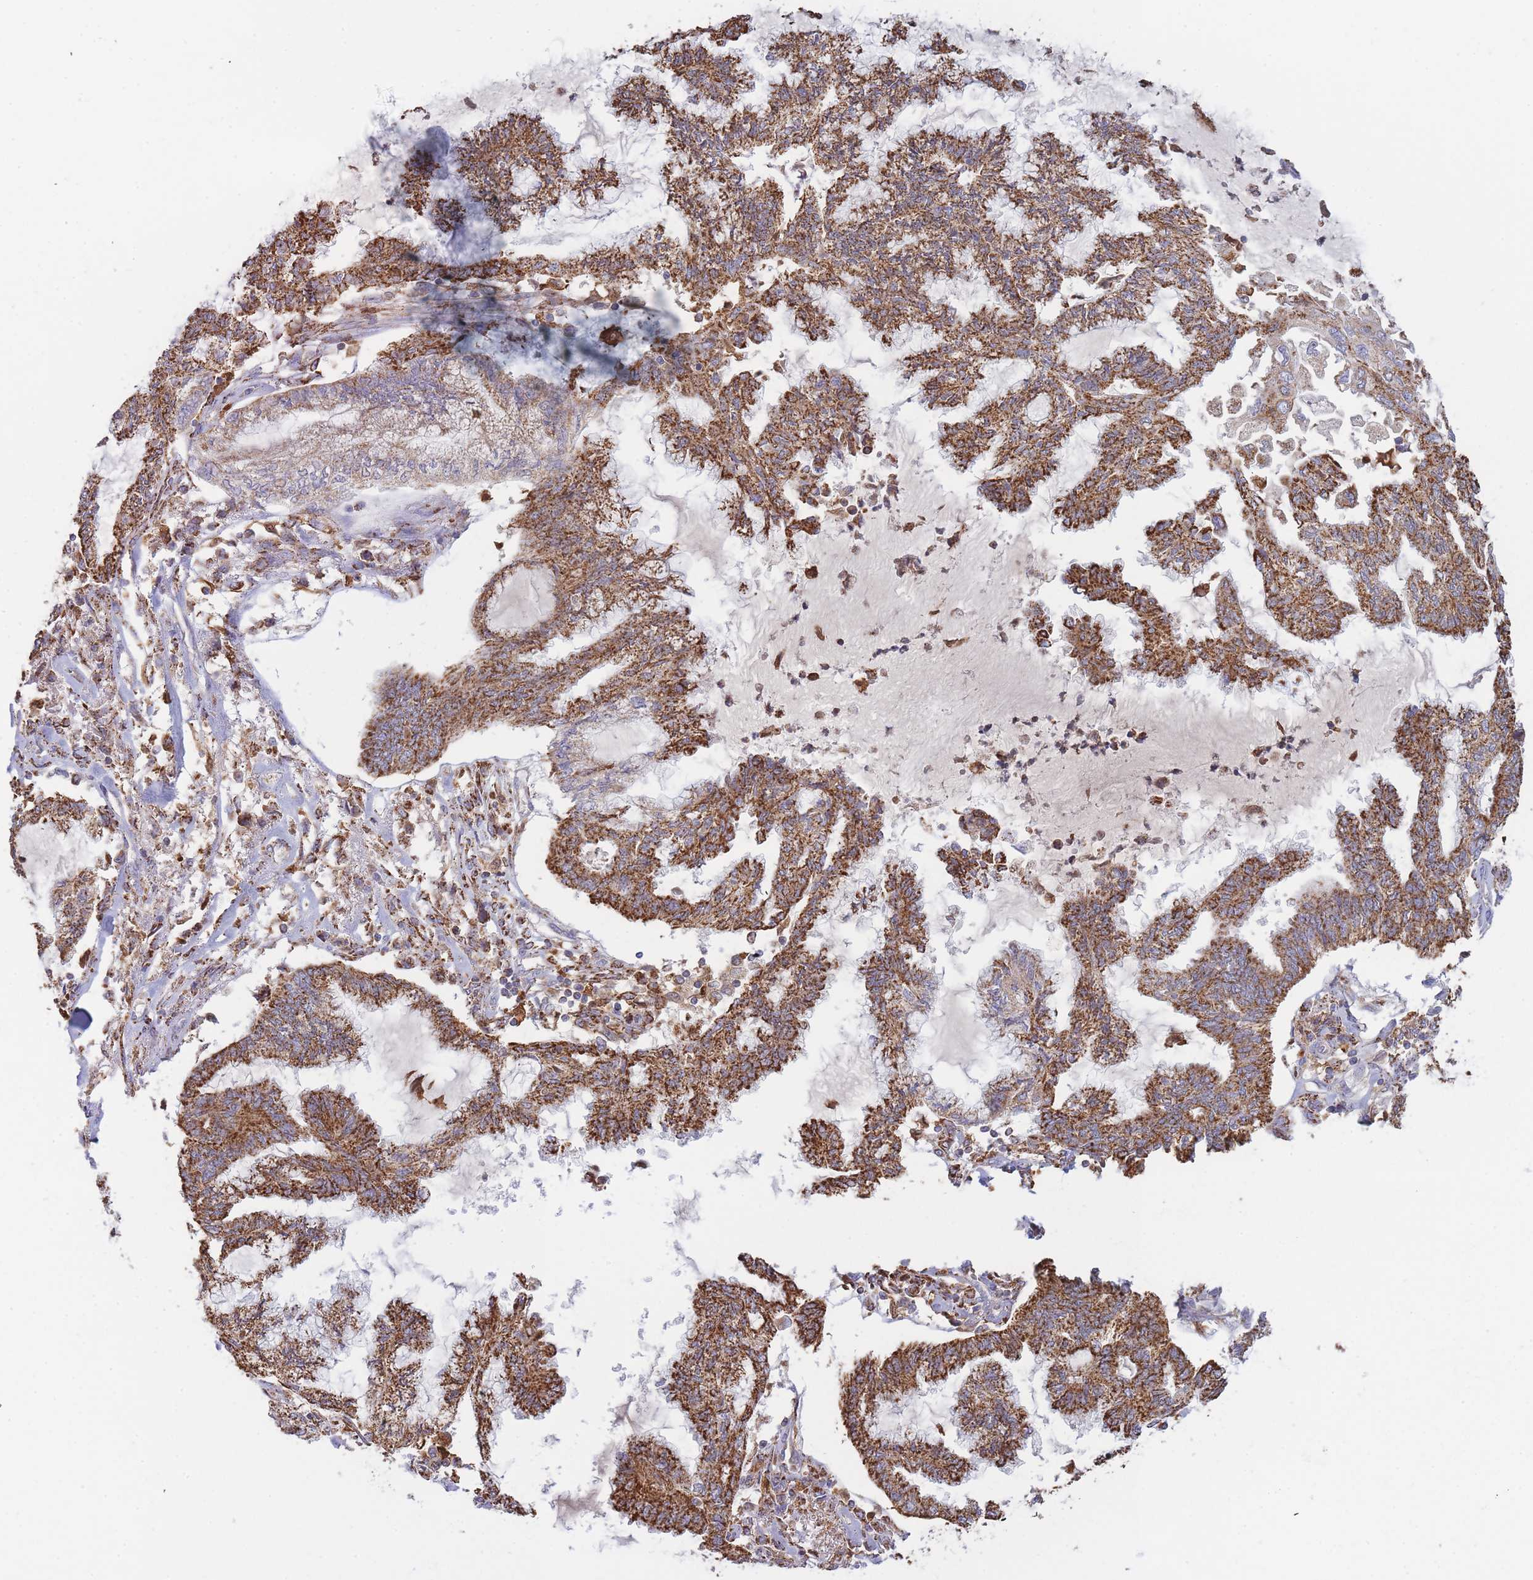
{"staining": {"intensity": "strong", "quantity": ">75%", "location": "cytoplasmic/membranous"}, "tissue": "endometrial cancer", "cell_type": "Tumor cells", "image_type": "cancer", "snomed": [{"axis": "morphology", "description": "Adenocarcinoma, NOS"}, {"axis": "topography", "description": "Endometrium"}], "caption": "High-magnification brightfield microscopy of adenocarcinoma (endometrial) stained with DAB (3,3'-diaminobenzidine) (brown) and counterstained with hematoxylin (blue). tumor cells exhibit strong cytoplasmic/membranous expression is appreciated in approximately>75% of cells.", "gene": "MRPL17", "patient": {"sex": "female", "age": 86}}